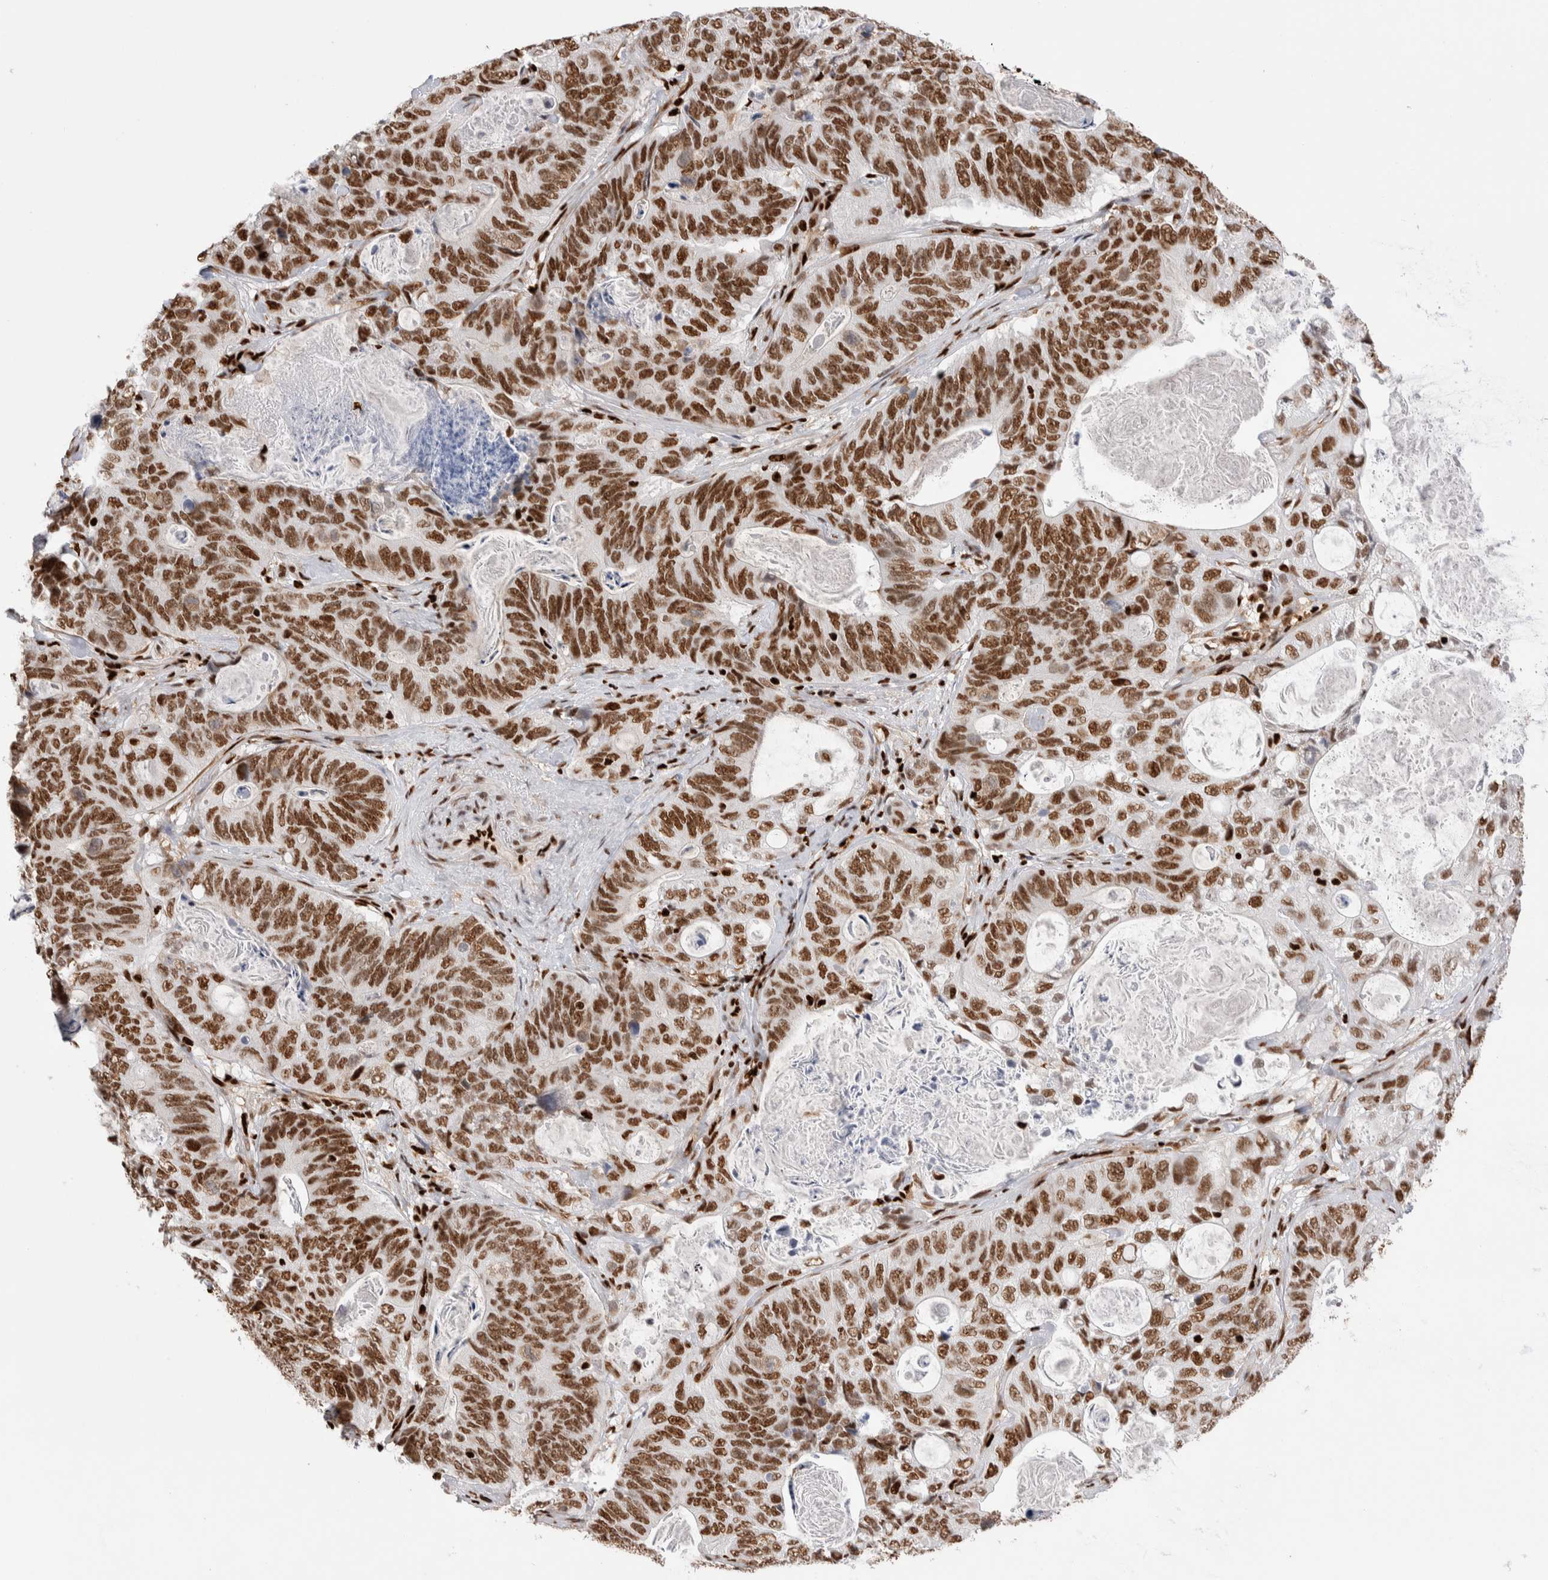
{"staining": {"intensity": "strong", "quantity": ">75%", "location": "nuclear"}, "tissue": "stomach cancer", "cell_type": "Tumor cells", "image_type": "cancer", "snomed": [{"axis": "morphology", "description": "Normal tissue, NOS"}, {"axis": "morphology", "description": "Adenocarcinoma, NOS"}, {"axis": "topography", "description": "Stomach"}], "caption": "Brown immunohistochemical staining in human stomach cancer (adenocarcinoma) displays strong nuclear expression in about >75% of tumor cells.", "gene": "RNASEK-C17orf49", "patient": {"sex": "female", "age": 89}}